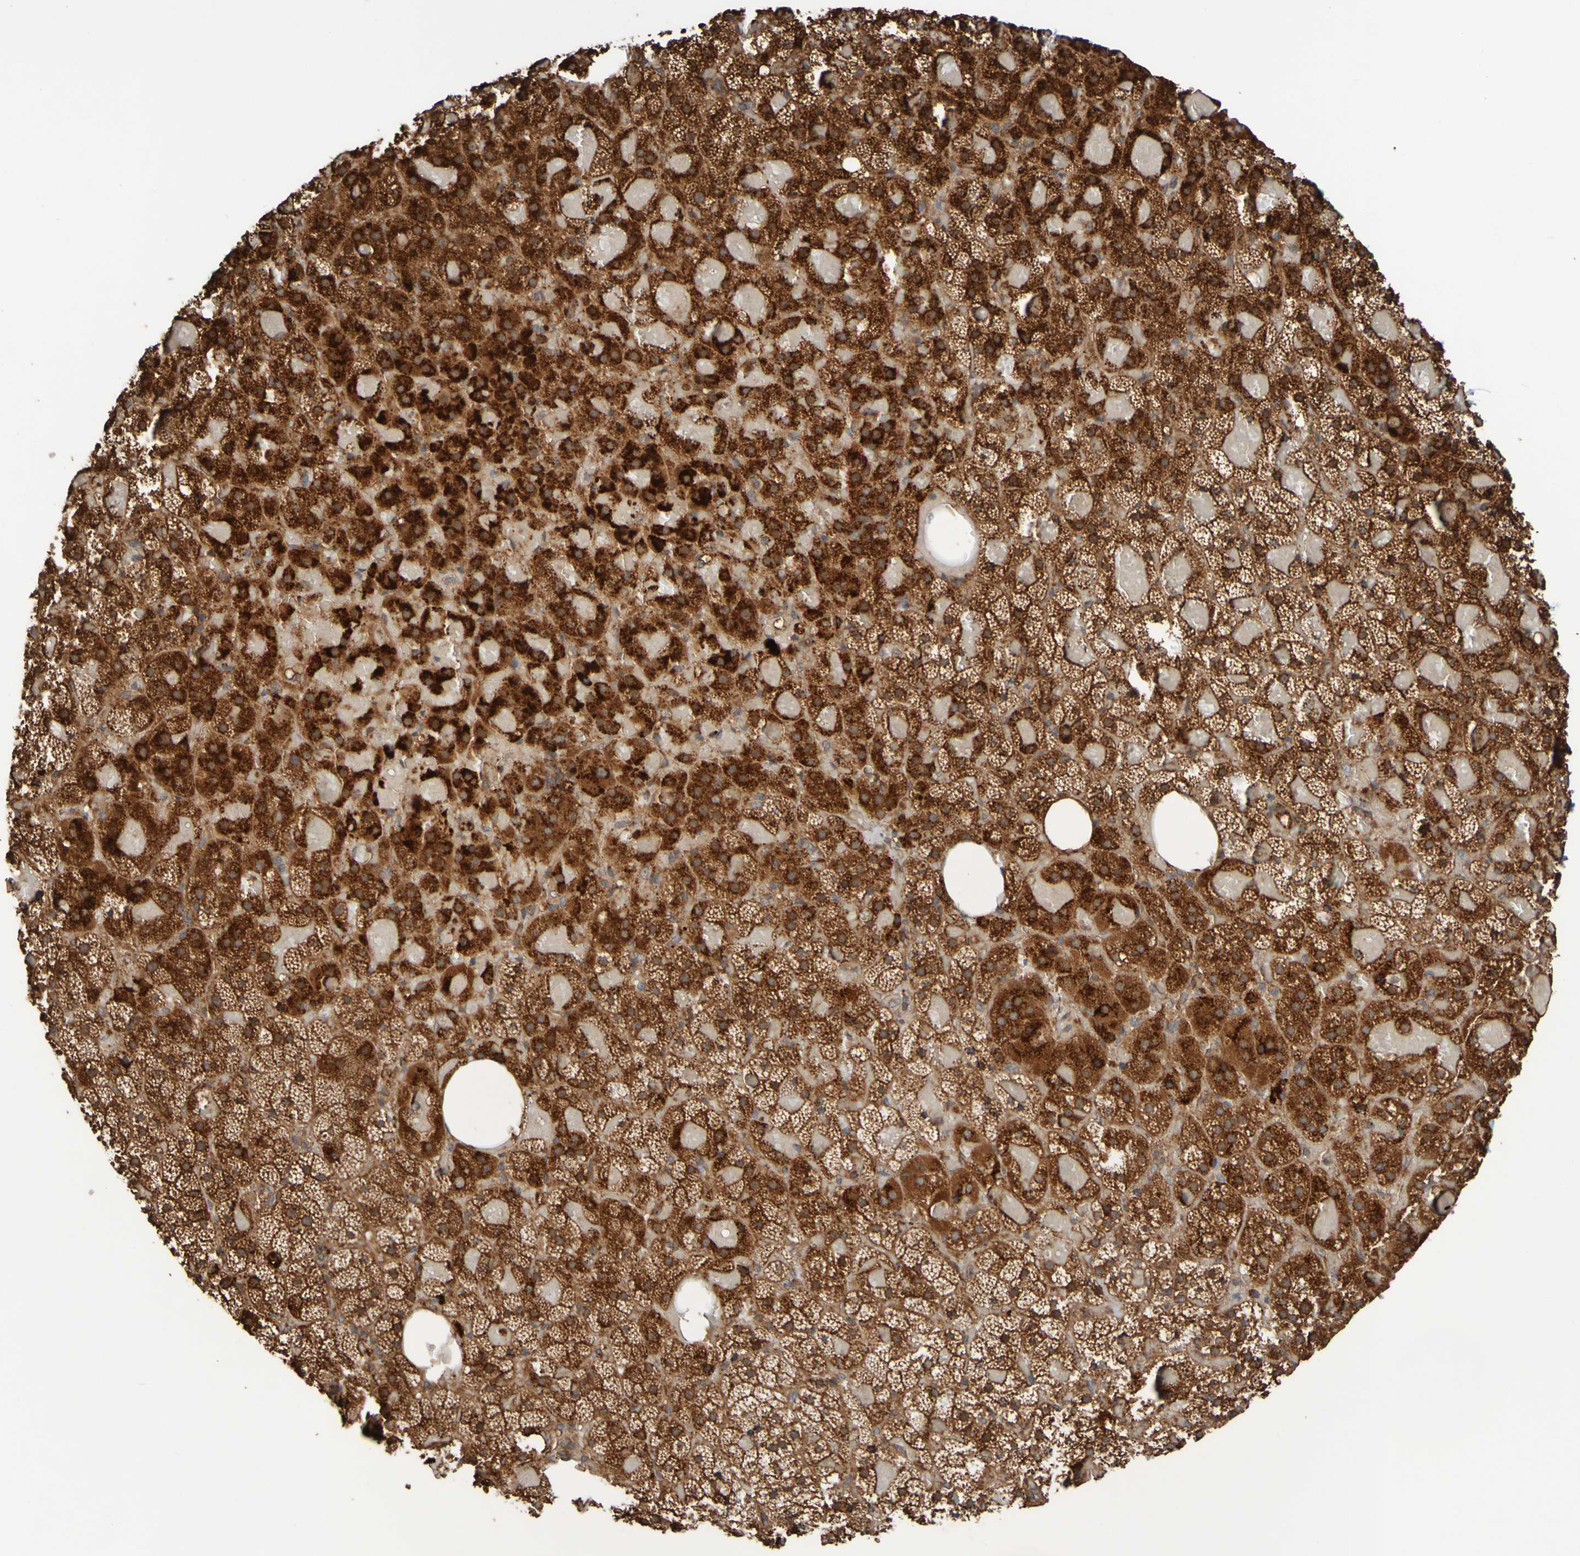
{"staining": {"intensity": "strong", "quantity": ">75%", "location": "cytoplasmic/membranous"}, "tissue": "adrenal gland", "cell_type": "Glandular cells", "image_type": "normal", "snomed": [{"axis": "morphology", "description": "Normal tissue, NOS"}, {"axis": "topography", "description": "Adrenal gland"}], "caption": "Strong cytoplasmic/membranous expression is present in approximately >75% of glandular cells in benign adrenal gland. (DAB (3,3'-diaminobenzidine) IHC, brown staining for protein, blue staining for nuclei).", "gene": "UCN", "patient": {"sex": "female", "age": 59}}